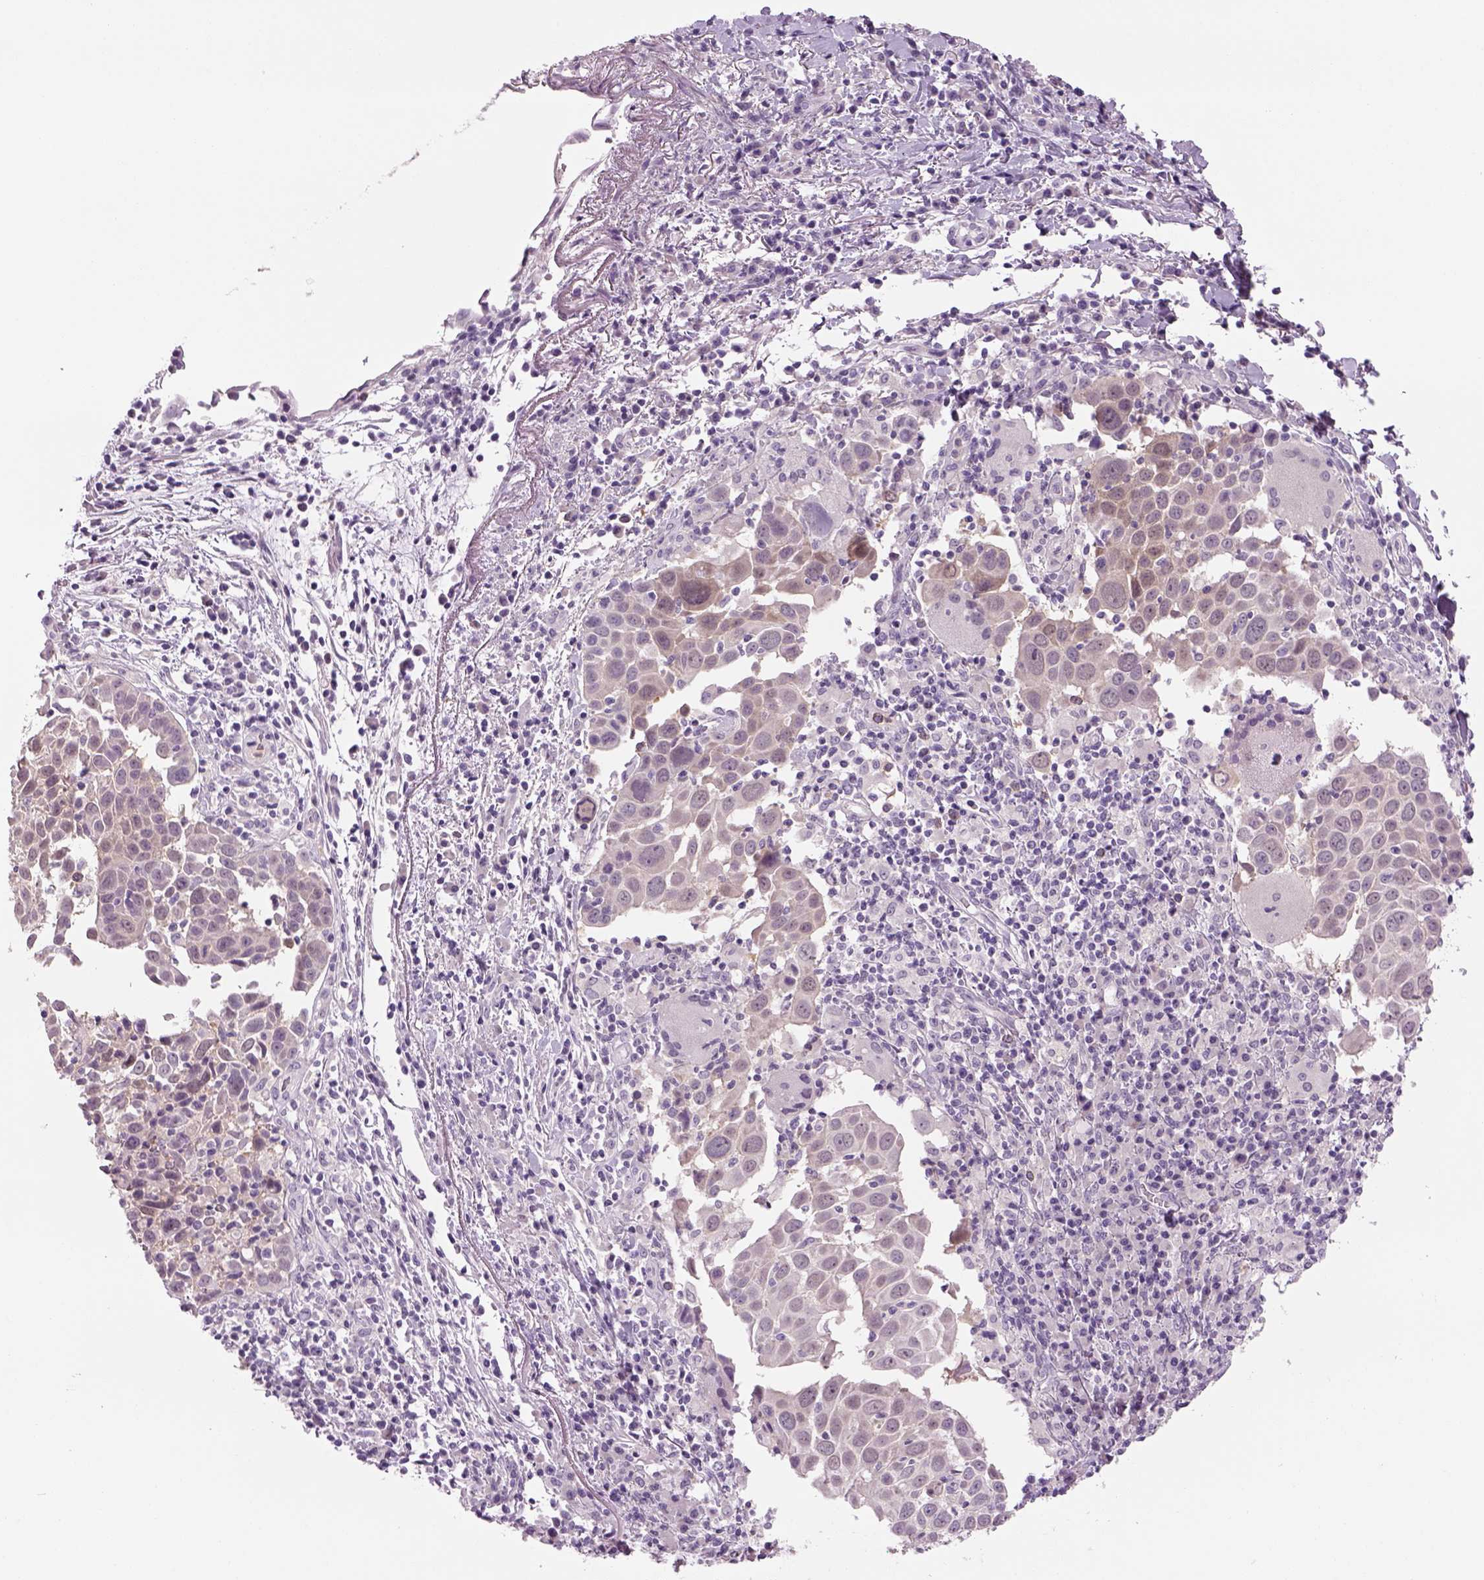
{"staining": {"intensity": "negative", "quantity": "none", "location": "none"}, "tissue": "lung cancer", "cell_type": "Tumor cells", "image_type": "cancer", "snomed": [{"axis": "morphology", "description": "Squamous cell carcinoma, NOS"}, {"axis": "topography", "description": "Lung"}], "caption": "Immunohistochemical staining of human lung cancer shows no significant staining in tumor cells.", "gene": "MDH1B", "patient": {"sex": "male", "age": 57}}